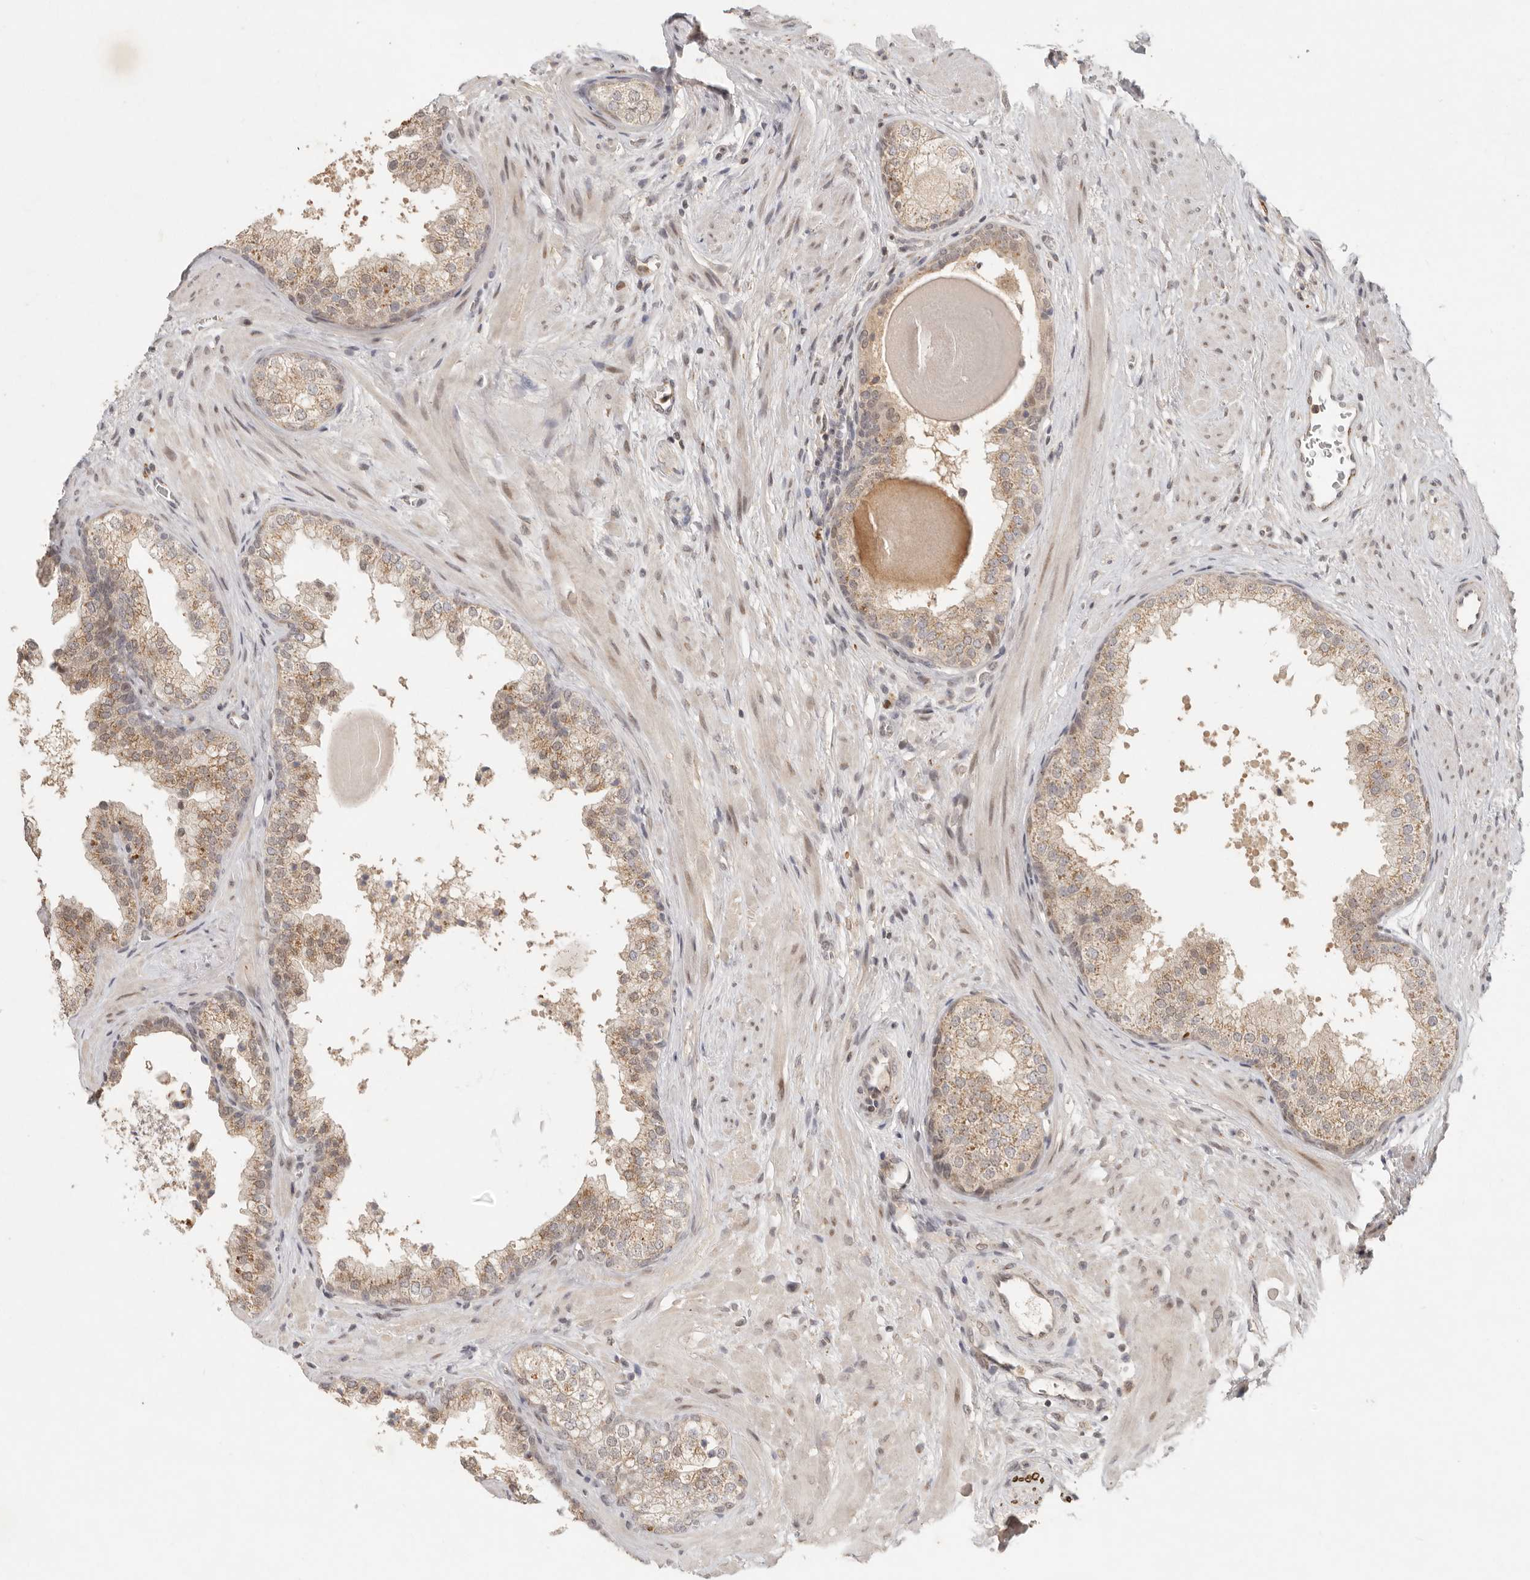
{"staining": {"intensity": "moderate", "quantity": ">75%", "location": "cytoplasmic/membranous,nuclear"}, "tissue": "prostate", "cell_type": "Glandular cells", "image_type": "normal", "snomed": [{"axis": "morphology", "description": "Normal tissue, NOS"}, {"axis": "topography", "description": "Prostate"}], "caption": "DAB (3,3'-diaminobenzidine) immunohistochemical staining of normal human prostate displays moderate cytoplasmic/membranous,nuclear protein positivity in approximately >75% of glandular cells. The staining is performed using DAB (3,3'-diaminobenzidine) brown chromogen to label protein expression. The nuclei are counter-stained blue using hematoxylin.", "gene": "LRRC75A", "patient": {"sex": "male", "age": 48}}